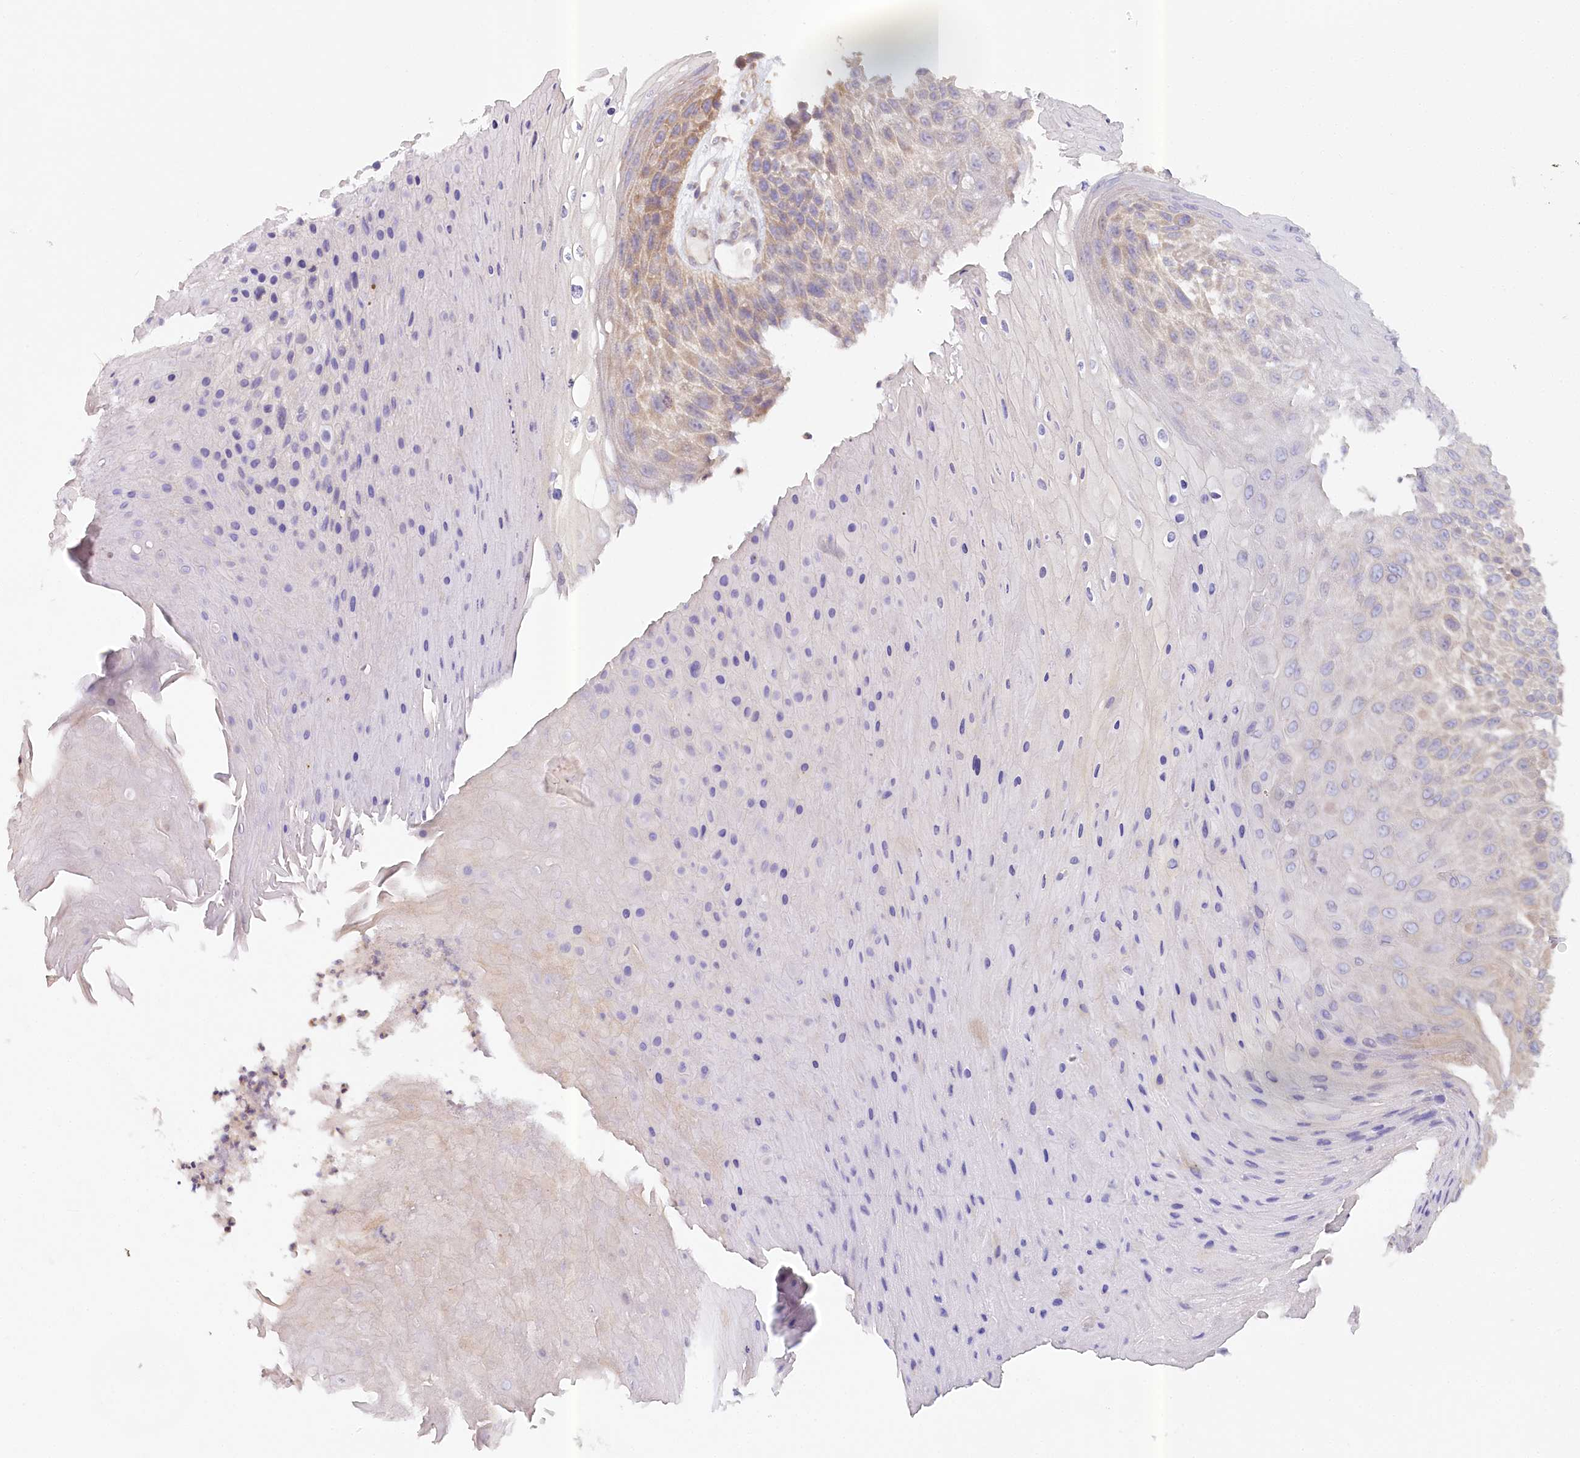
{"staining": {"intensity": "negative", "quantity": "none", "location": "none"}, "tissue": "skin cancer", "cell_type": "Tumor cells", "image_type": "cancer", "snomed": [{"axis": "morphology", "description": "Squamous cell carcinoma, NOS"}, {"axis": "topography", "description": "Skin"}], "caption": "High magnification brightfield microscopy of skin squamous cell carcinoma stained with DAB (3,3'-diaminobenzidine) (brown) and counterstained with hematoxylin (blue): tumor cells show no significant expression.", "gene": "PAIP2", "patient": {"sex": "female", "age": 88}}